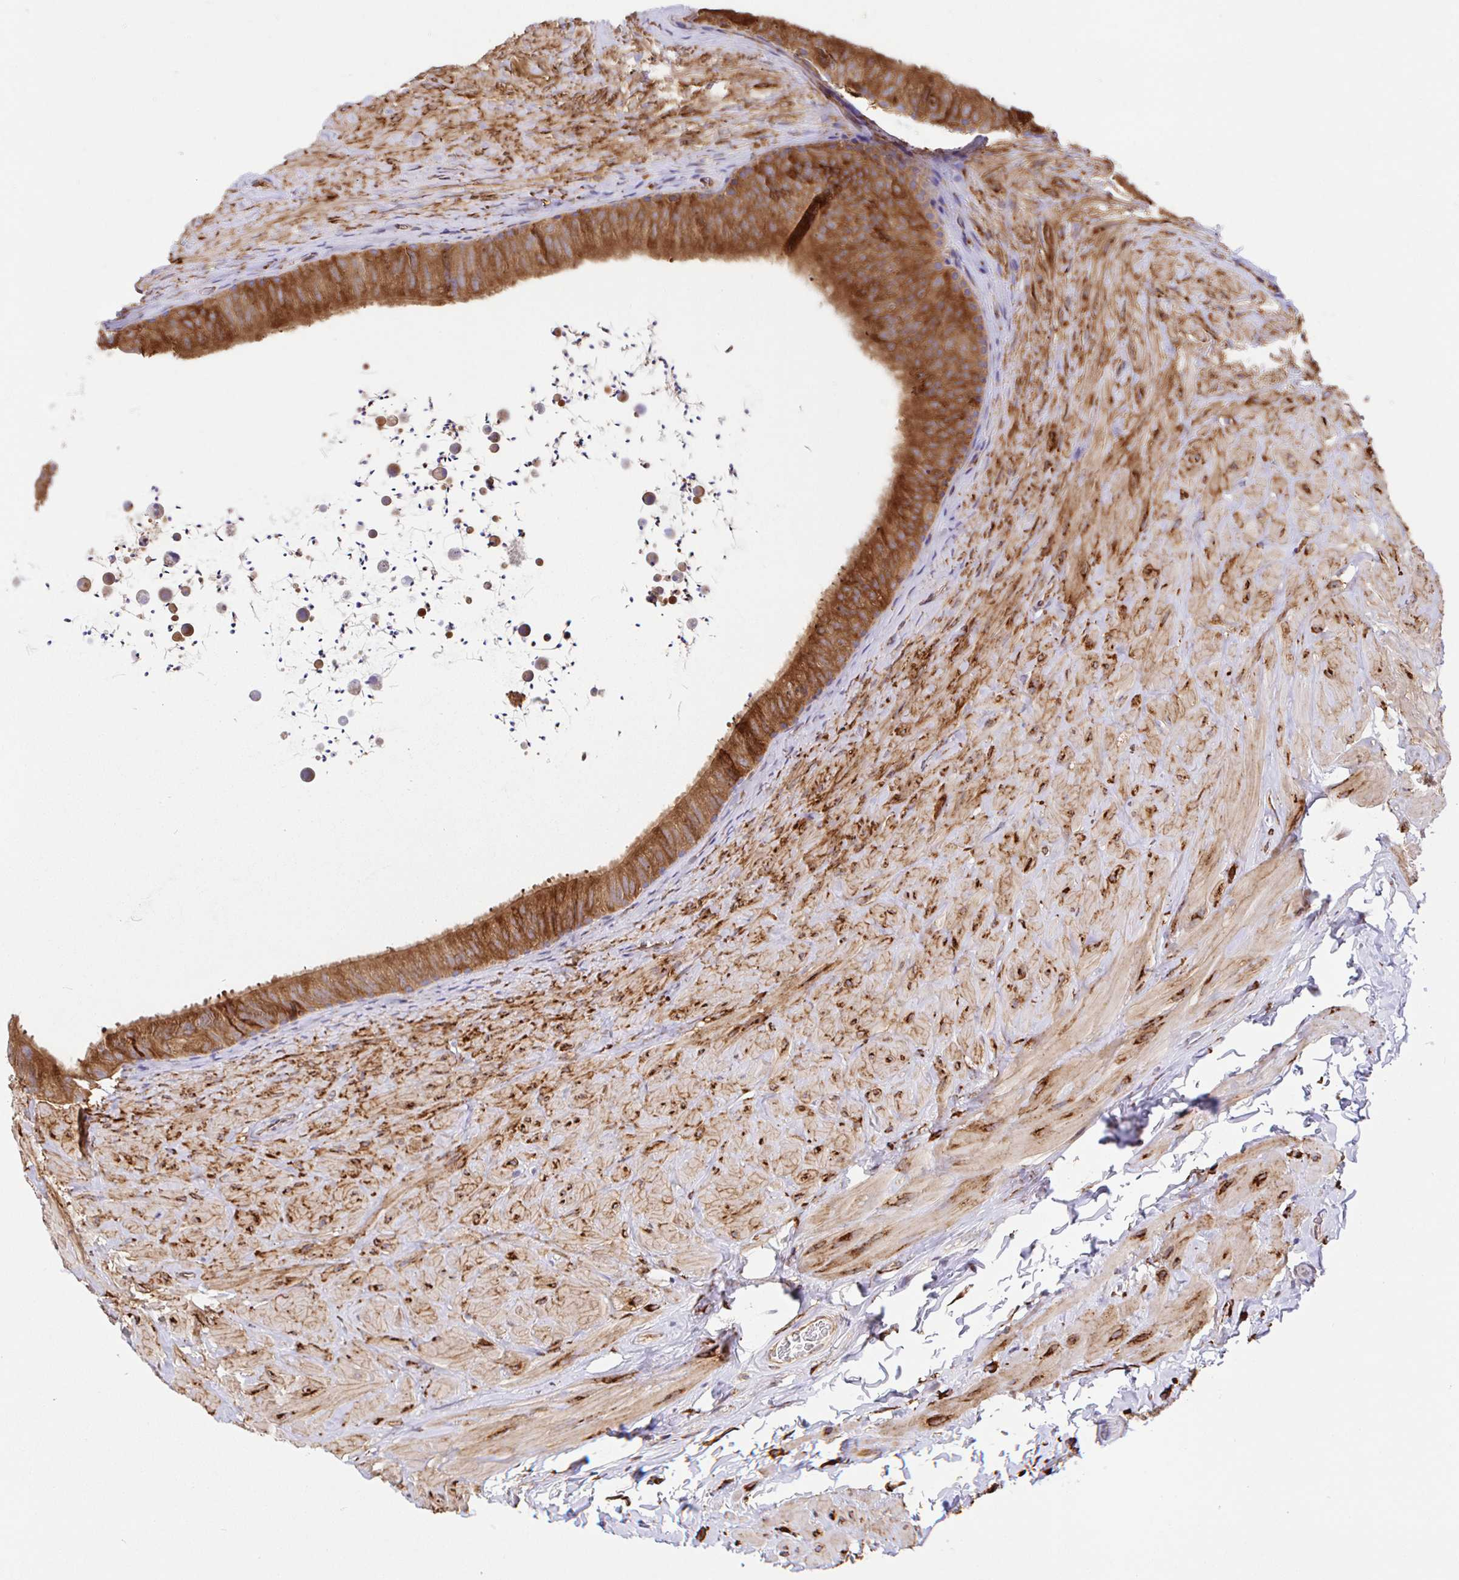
{"staining": {"intensity": "strong", "quantity": ">75%", "location": "cytoplasmic/membranous"}, "tissue": "epididymis", "cell_type": "Glandular cells", "image_type": "normal", "snomed": [{"axis": "morphology", "description": "Normal tissue, NOS"}, {"axis": "topography", "description": "Epididymis, spermatic cord, NOS"}, {"axis": "topography", "description": "Epididymis"}], "caption": "Human epididymis stained with a brown dye shows strong cytoplasmic/membranous positive positivity in about >75% of glandular cells.", "gene": "MAOA", "patient": {"sex": "male", "age": 31}}